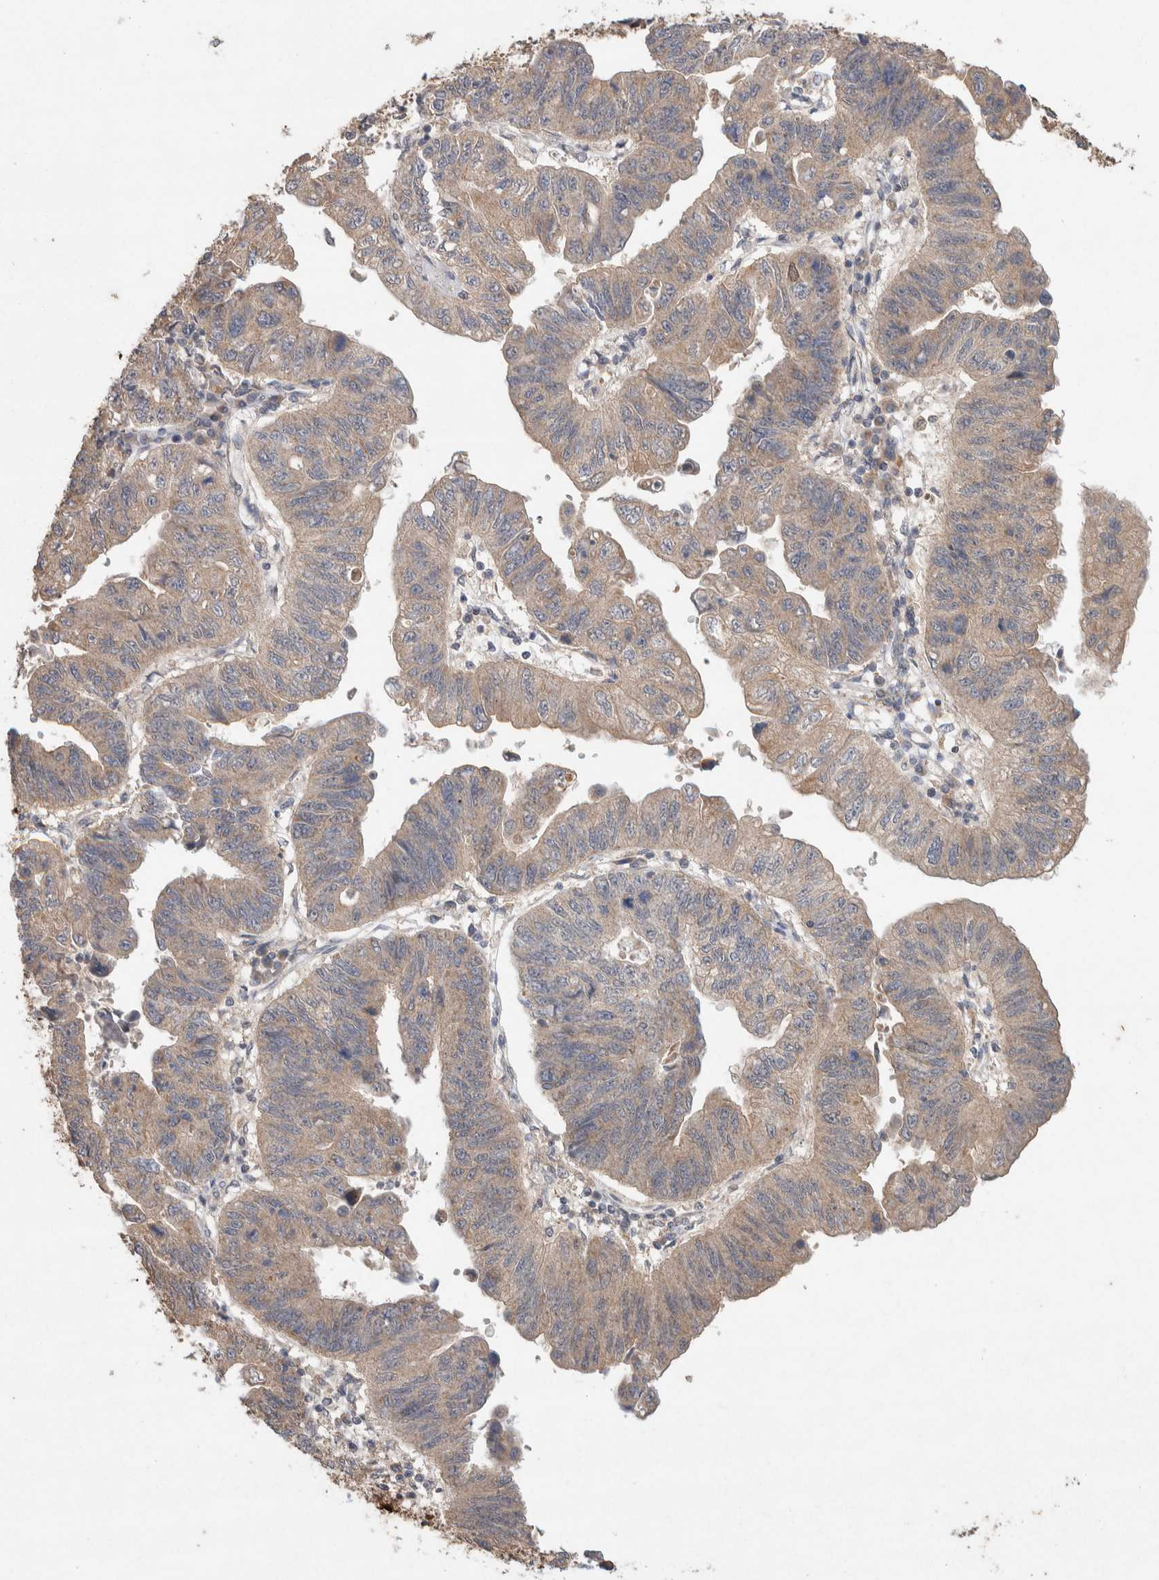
{"staining": {"intensity": "weak", "quantity": ">75%", "location": "cytoplasmic/membranous"}, "tissue": "stomach cancer", "cell_type": "Tumor cells", "image_type": "cancer", "snomed": [{"axis": "morphology", "description": "Adenocarcinoma, NOS"}, {"axis": "topography", "description": "Stomach"}], "caption": "There is low levels of weak cytoplasmic/membranous staining in tumor cells of stomach cancer, as demonstrated by immunohistochemical staining (brown color).", "gene": "KCNJ5", "patient": {"sex": "male", "age": 59}}